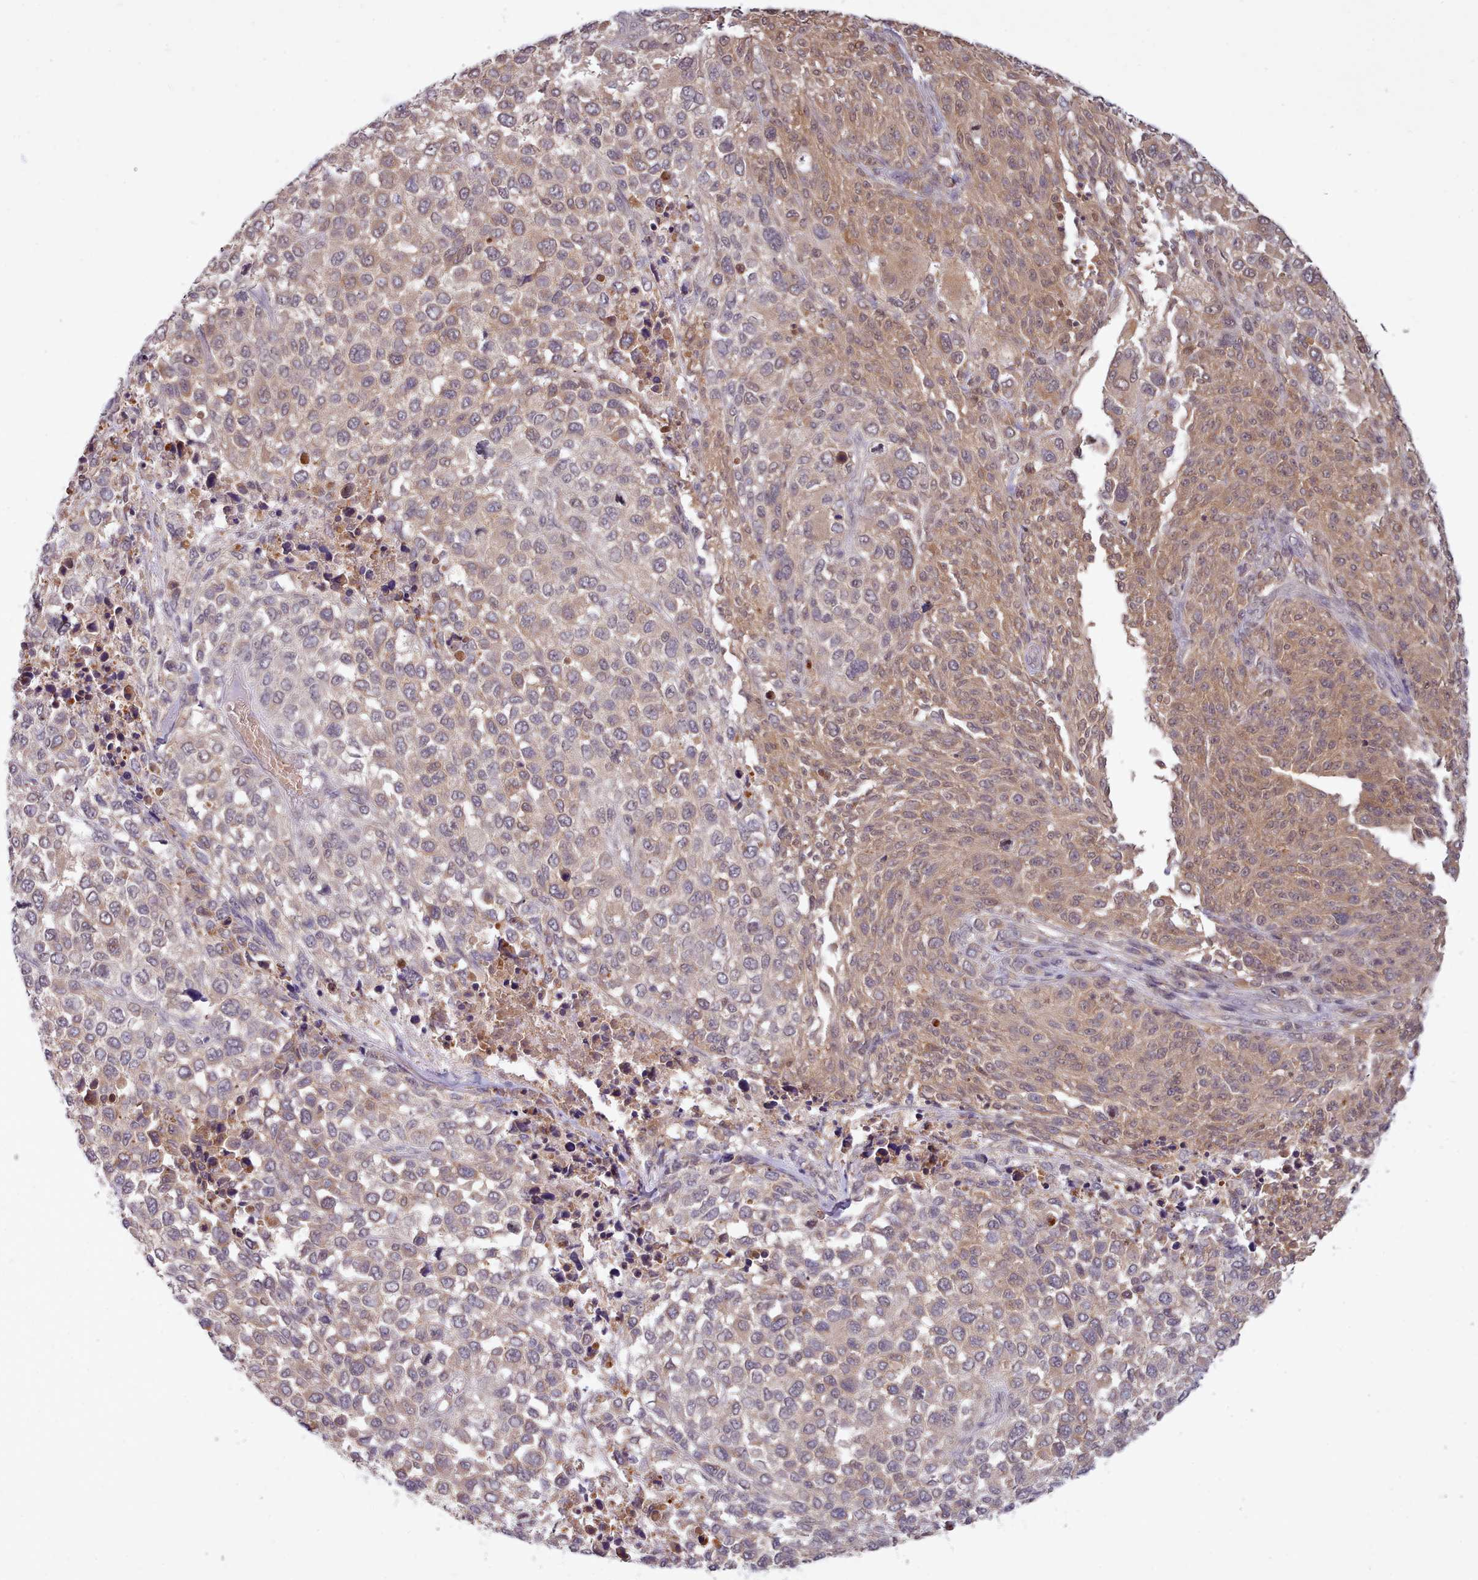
{"staining": {"intensity": "moderate", "quantity": "25%-75%", "location": "cytoplasmic/membranous,nuclear"}, "tissue": "melanoma", "cell_type": "Tumor cells", "image_type": "cancer", "snomed": [{"axis": "morphology", "description": "Malignant melanoma, NOS"}, {"axis": "topography", "description": "Skin of trunk"}], "caption": "A medium amount of moderate cytoplasmic/membranous and nuclear positivity is identified in approximately 25%-75% of tumor cells in malignant melanoma tissue. (brown staining indicates protein expression, while blue staining denotes nuclei).", "gene": "ARL17A", "patient": {"sex": "male", "age": 71}}